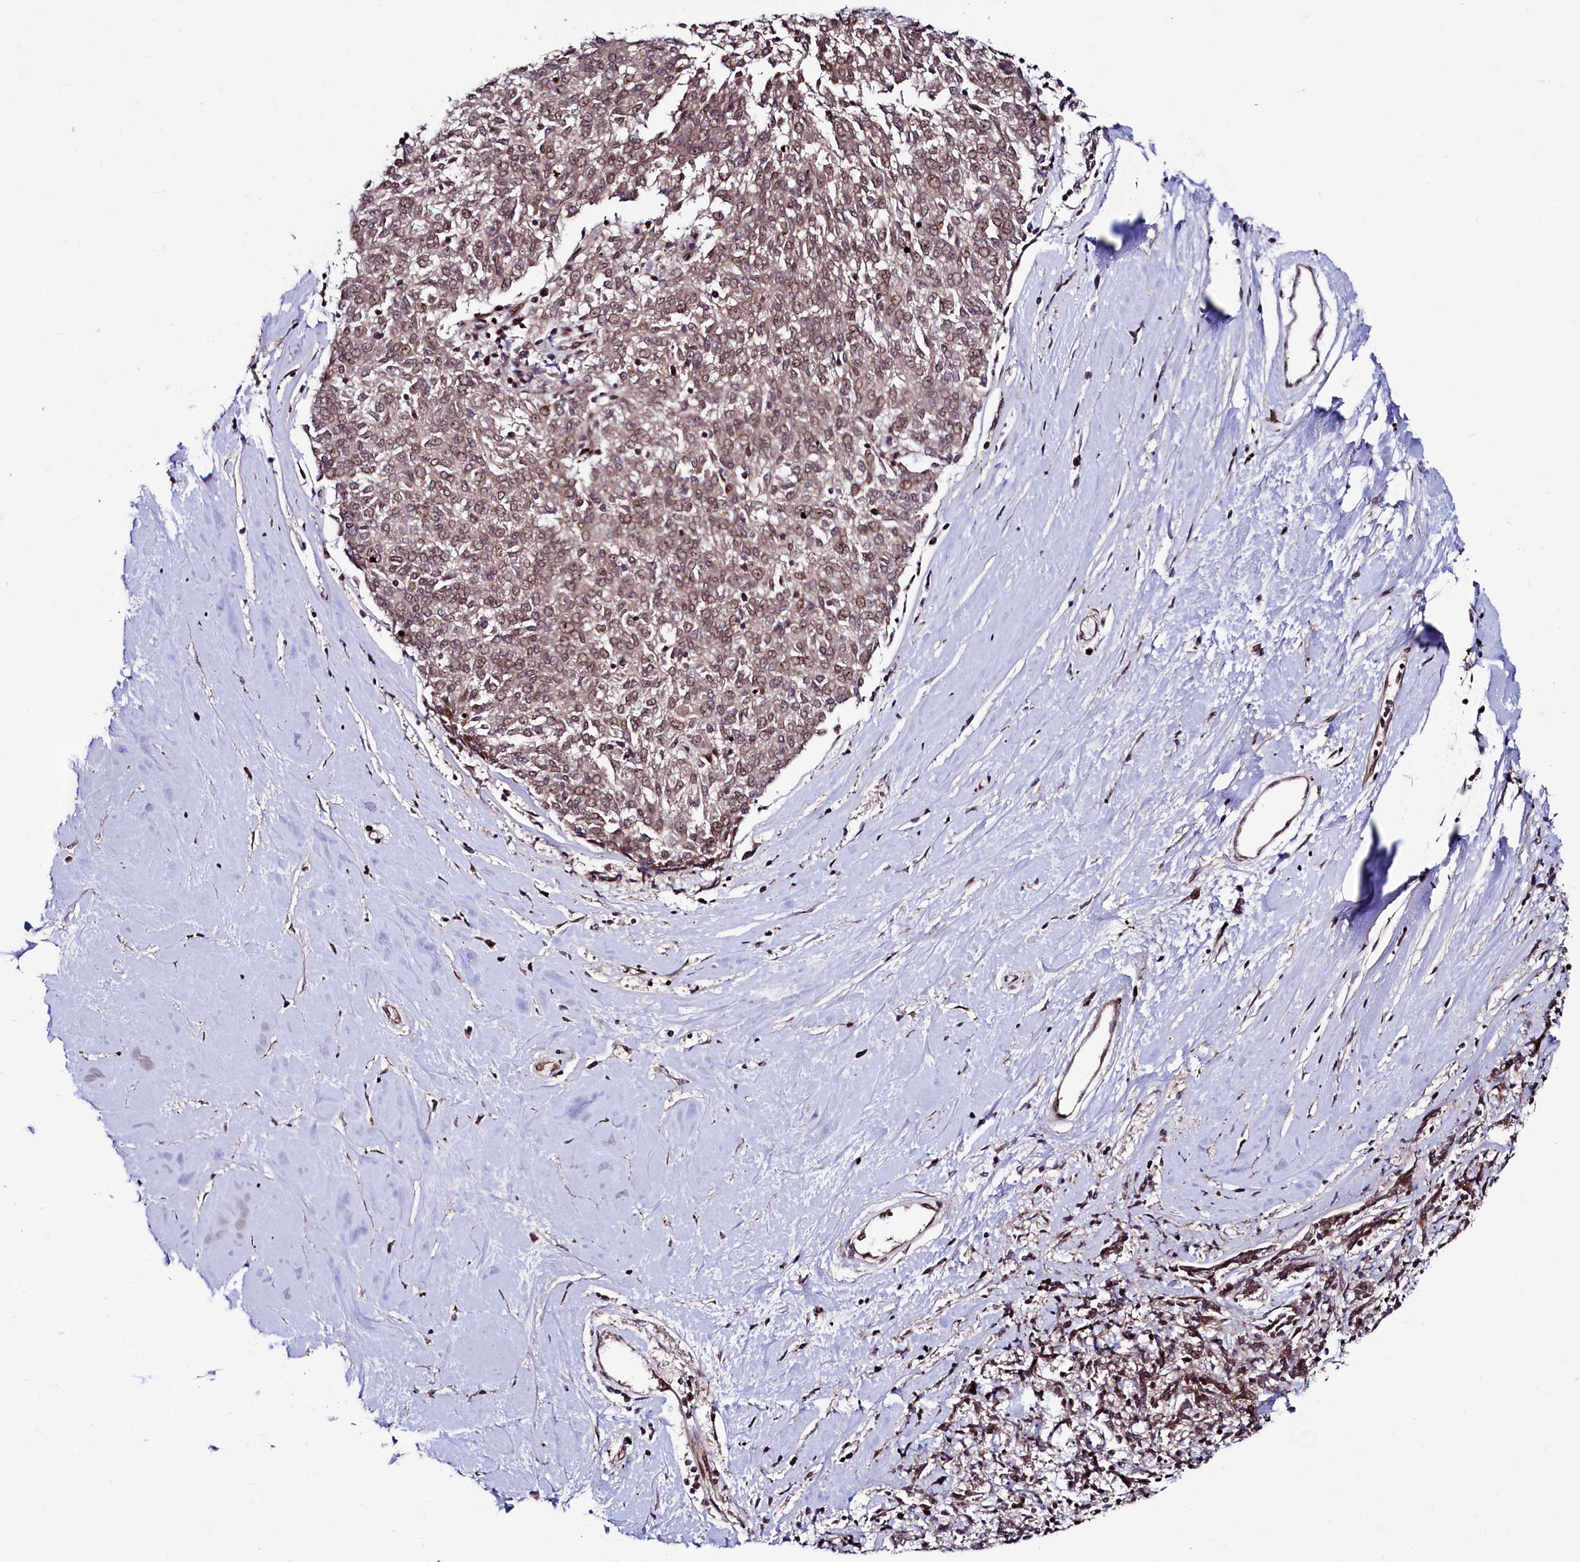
{"staining": {"intensity": "weak", "quantity": ">75%", "location": "cytoplasmic/membranous,nuclear"}, "tissue": "melanoma", "cell_type": "Tumor cells", "image_type": "cancer", "snomed": [{"axis": "morphology", "description": "Malignant melanoma, NOS"}, {"axis": "topography", "description": "Skin"}], "caption": "Immunohistochemistry of human melanoma exhibits low levels of weak cytoplasmic/membranous and nuclear positivity in approximately >75% of tumor cells. (Brightfield microscopy of DAB IHC at high magnification).", "gene": "LEO1", "patient": {"sex": "female", "age": 72}}